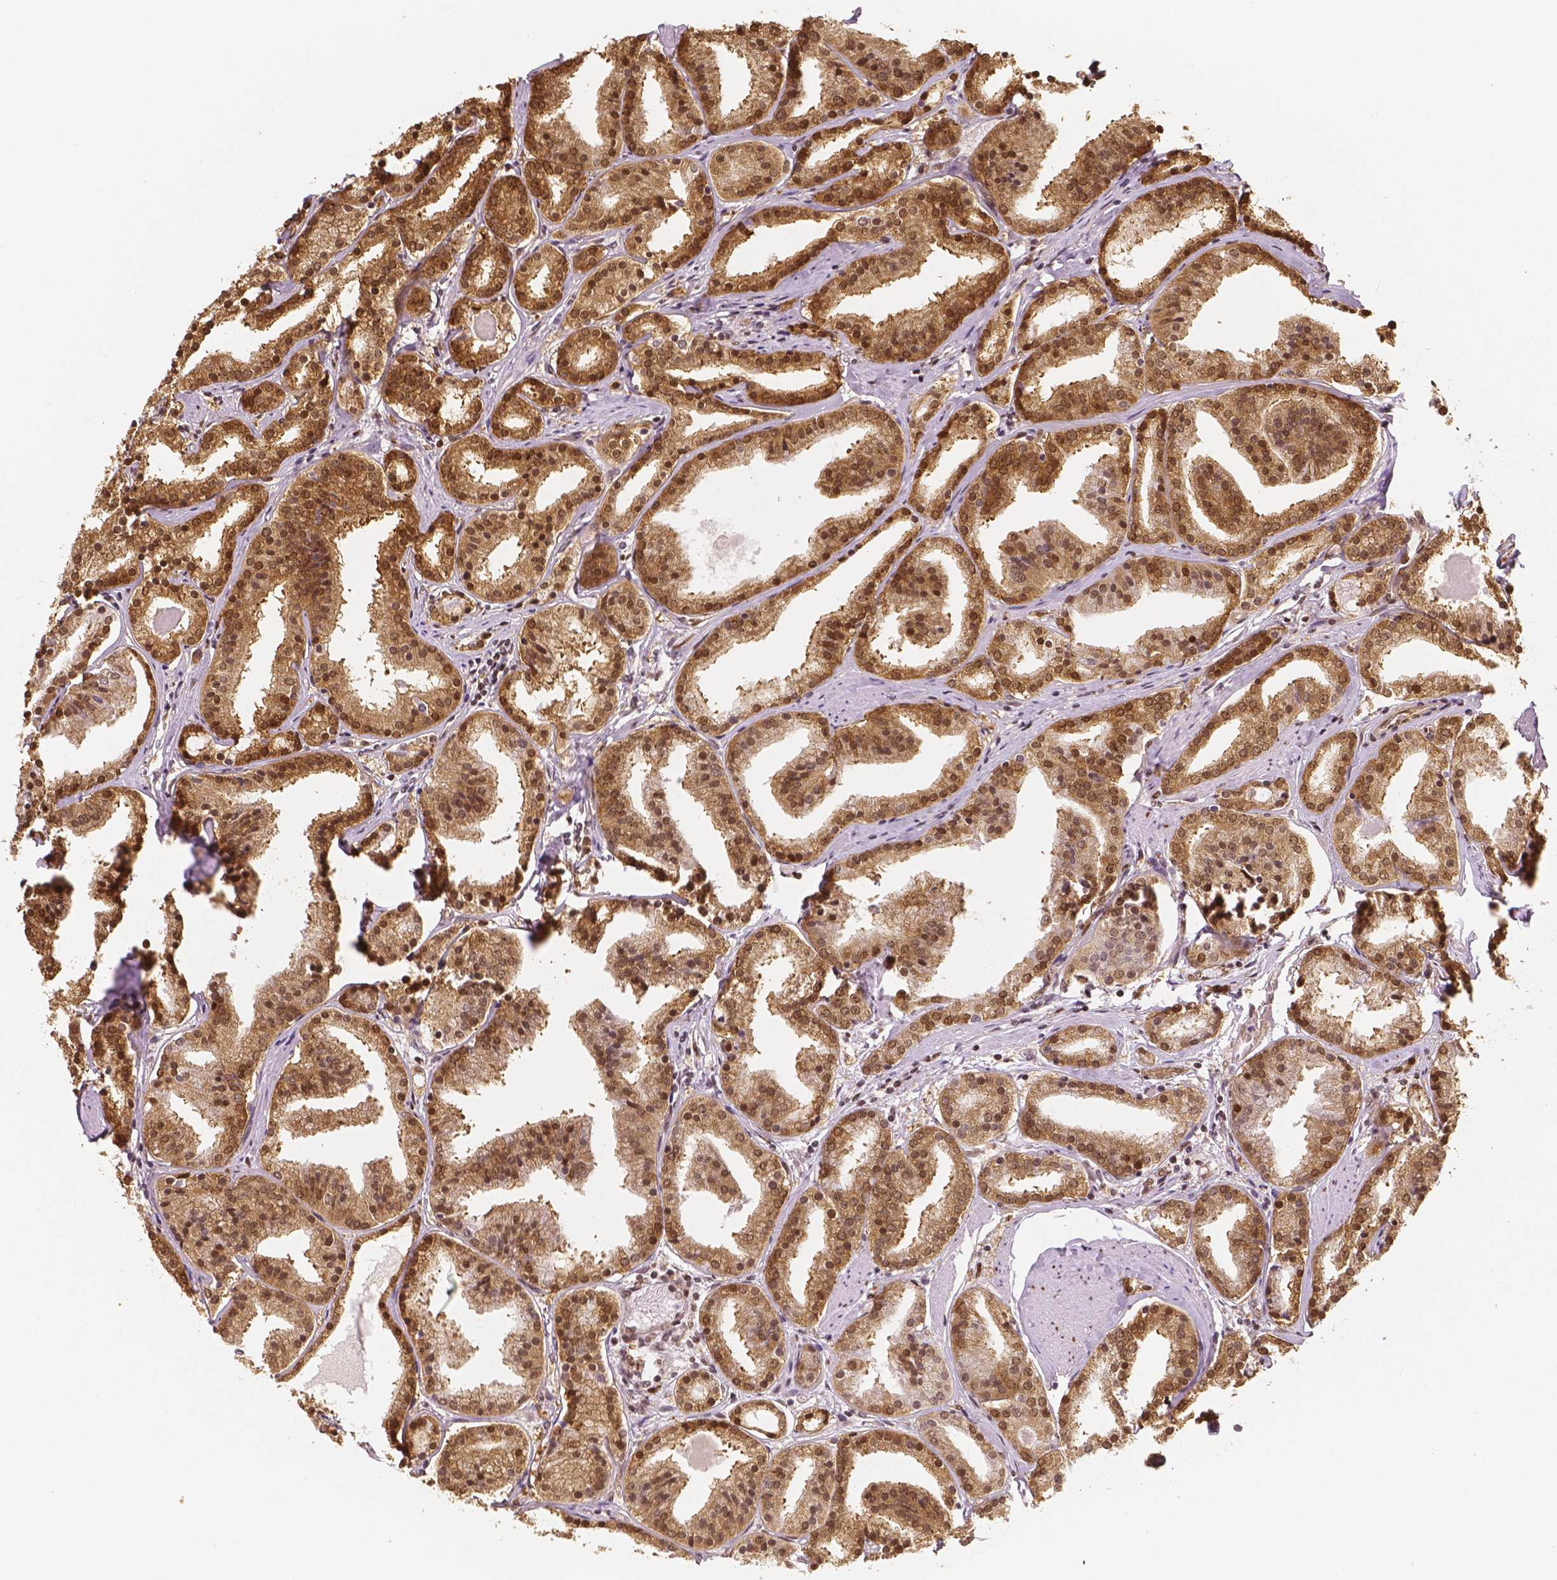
{"staining": {"intensity": "moderate", "quantity": ">75%", "location": "cytoplasmic/membranous,nuclear"}, "tissue": "prostate cancer", "cell_type": "Tumor cells", "image_type": "cancer", "snomed": [{"axis": "morphology", "description": "Adenocarcinoma, High grade"}, {"axis": "topography", "description": "Prostate"}], "caption": "Immunohistochemical staining of human prostate cancer exhibits medium levels of moderate cytoplasmic/membranous and nuclear protein staining in approximately >75% of tumor cells.", "gene": "NUCKS1", "patient": {"sex": "male", "age": 63}}